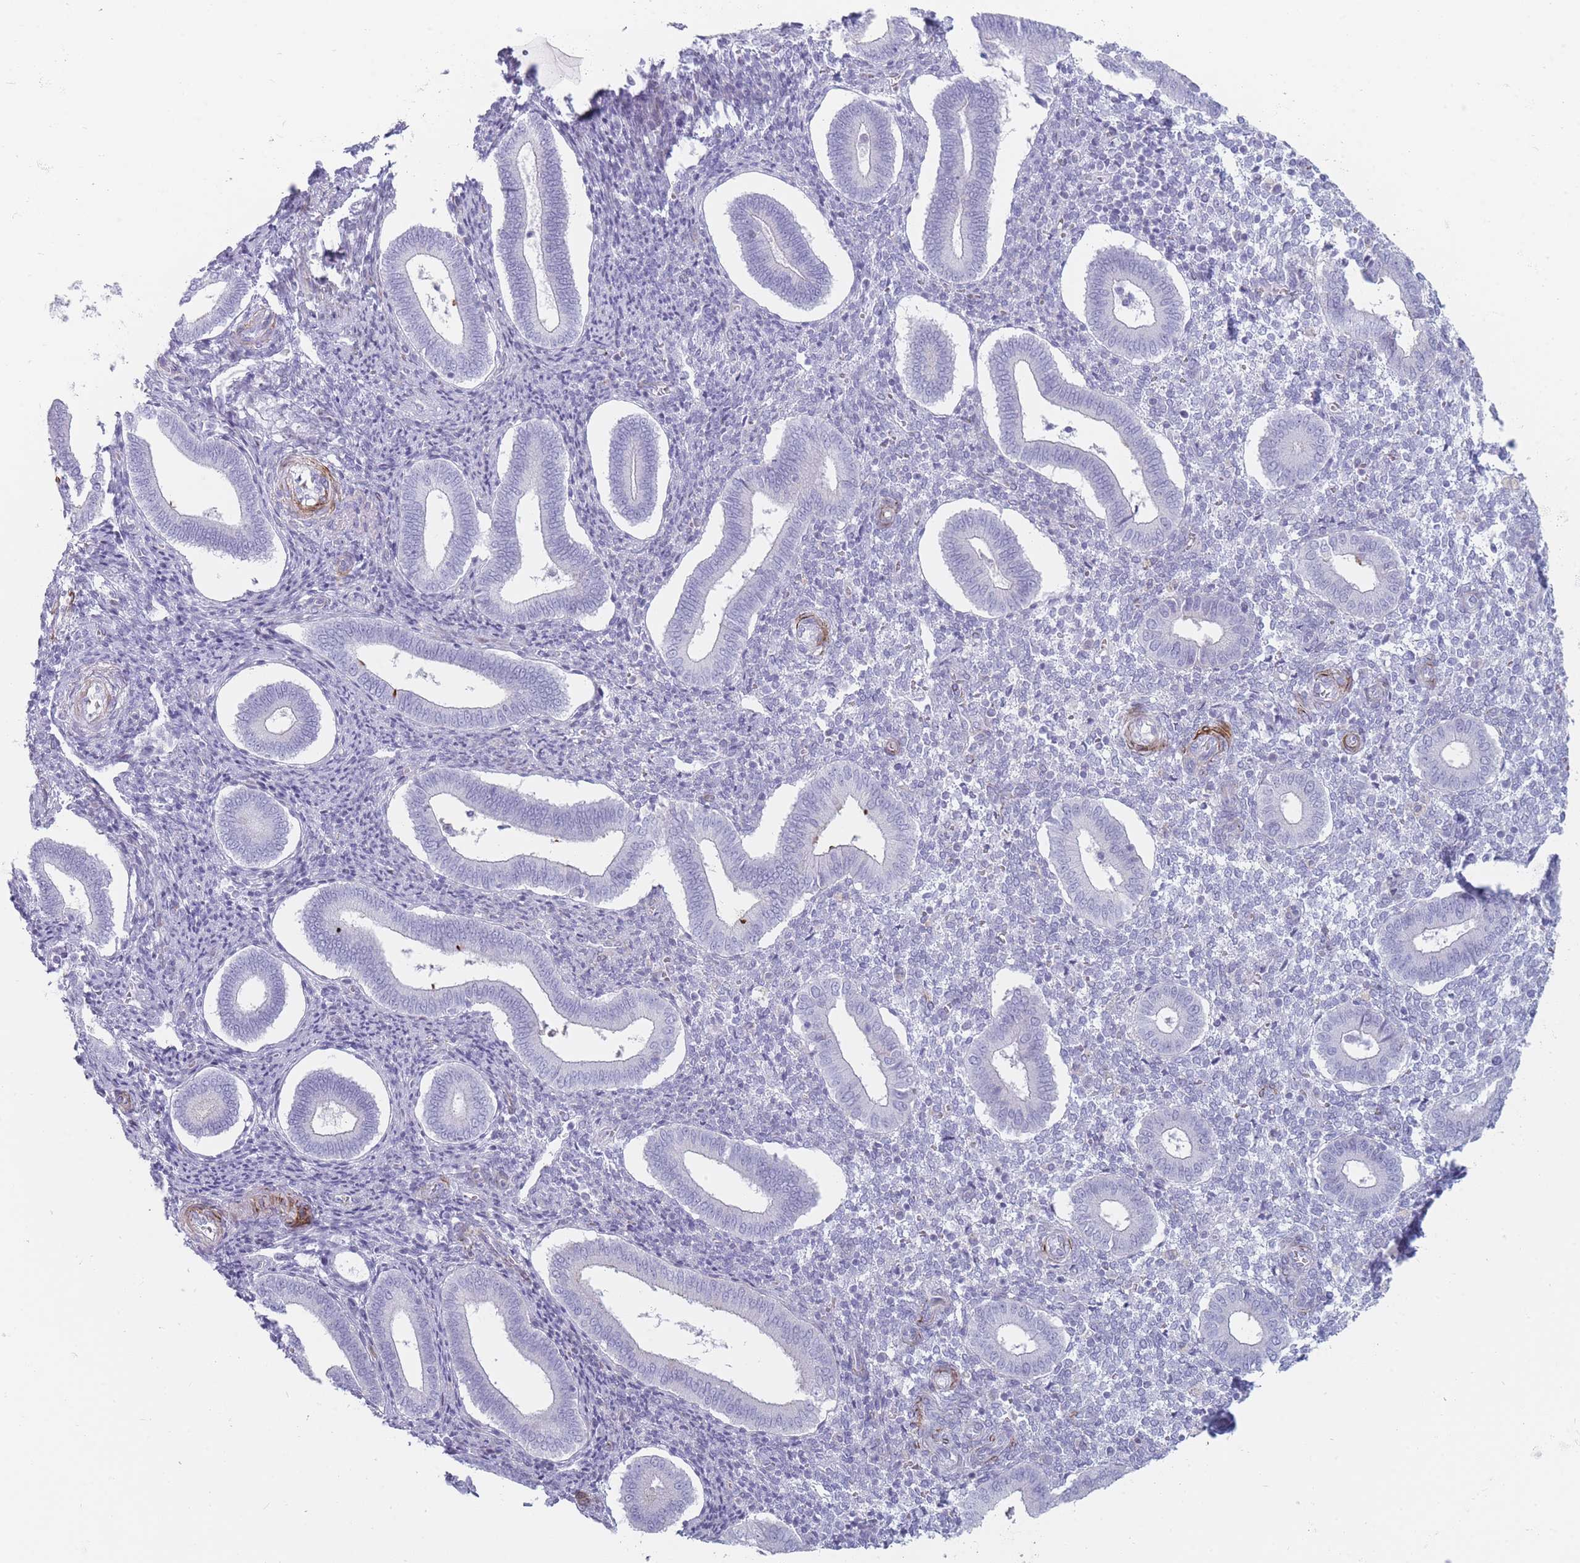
{"staining": {"intensity": "negative", "quantity": "none", "location": "none"}, "tissue": "endometrium", "cell_type": "Cells in endometrial stroma", "image_type": "normal", "snomed": [{"axis": "morphology", "description": "Normal tissue, NOS"}, {"axis": "topography", "description": "Endometrium"}], "caption": "Immunohistochemistry of normal endometrium demonstrates no positivity in cells in endometrial stroma.", "gene": "IFNA10", "patient": {"sex": "female", "age": 44}}